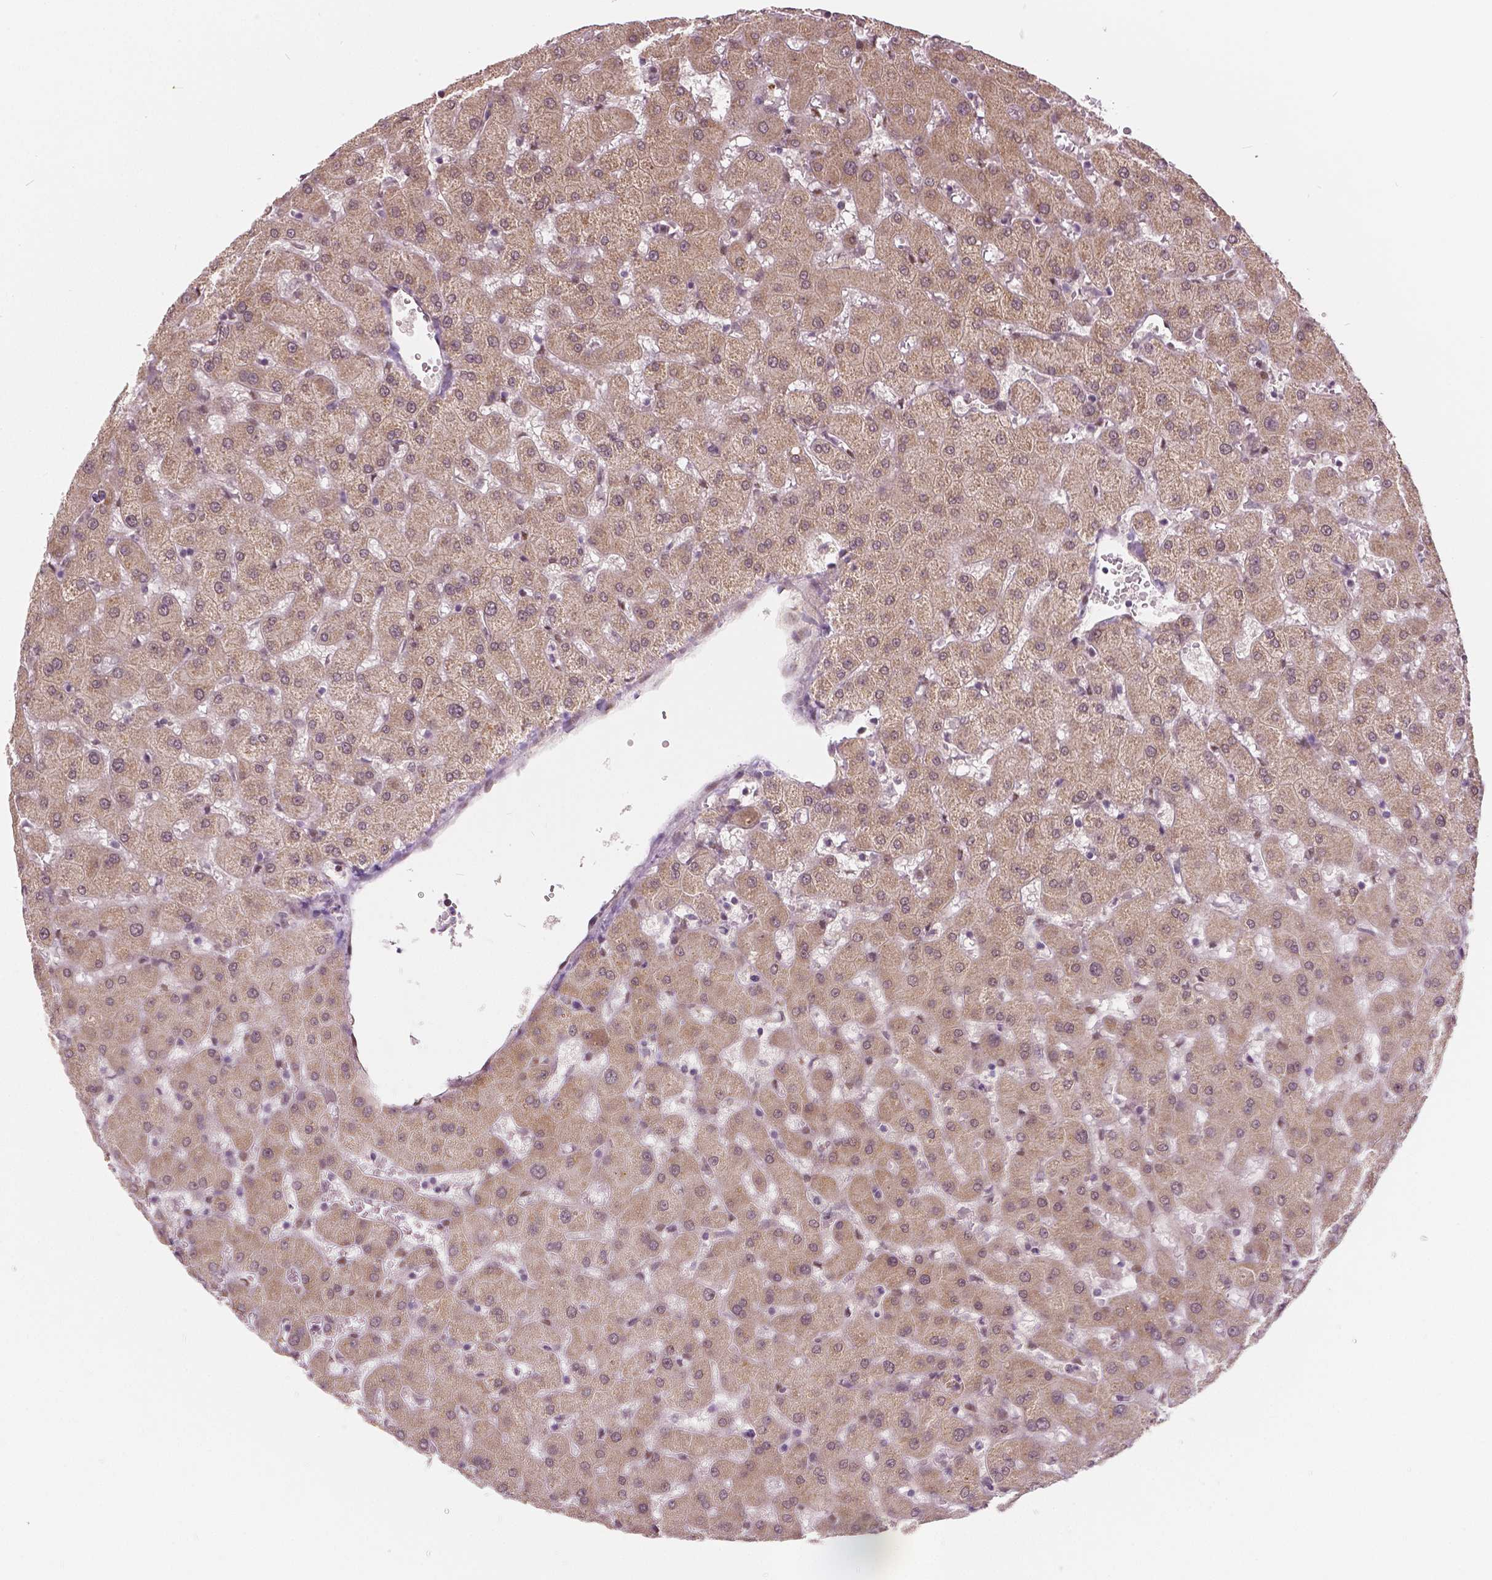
{"staining": {"intensity": "negative", "quantity": "none", "location": "none"}, "tissue": "liver", "cell_type": "Cholangiocytes", "image_type": "normal", "snomed": [{"axis": "morphology", "description": "Normal tissue, NOS"}, {"axis": "topography", "description": "Liver"}], "caption": "DAB (3,3'-diaminobenzidine) immunohistochemical staining of normal liver exhibits no significant expression in cholangiocytes.", "gene": "HMBOX1", "patient": {"sex": "female", "age": 63}}